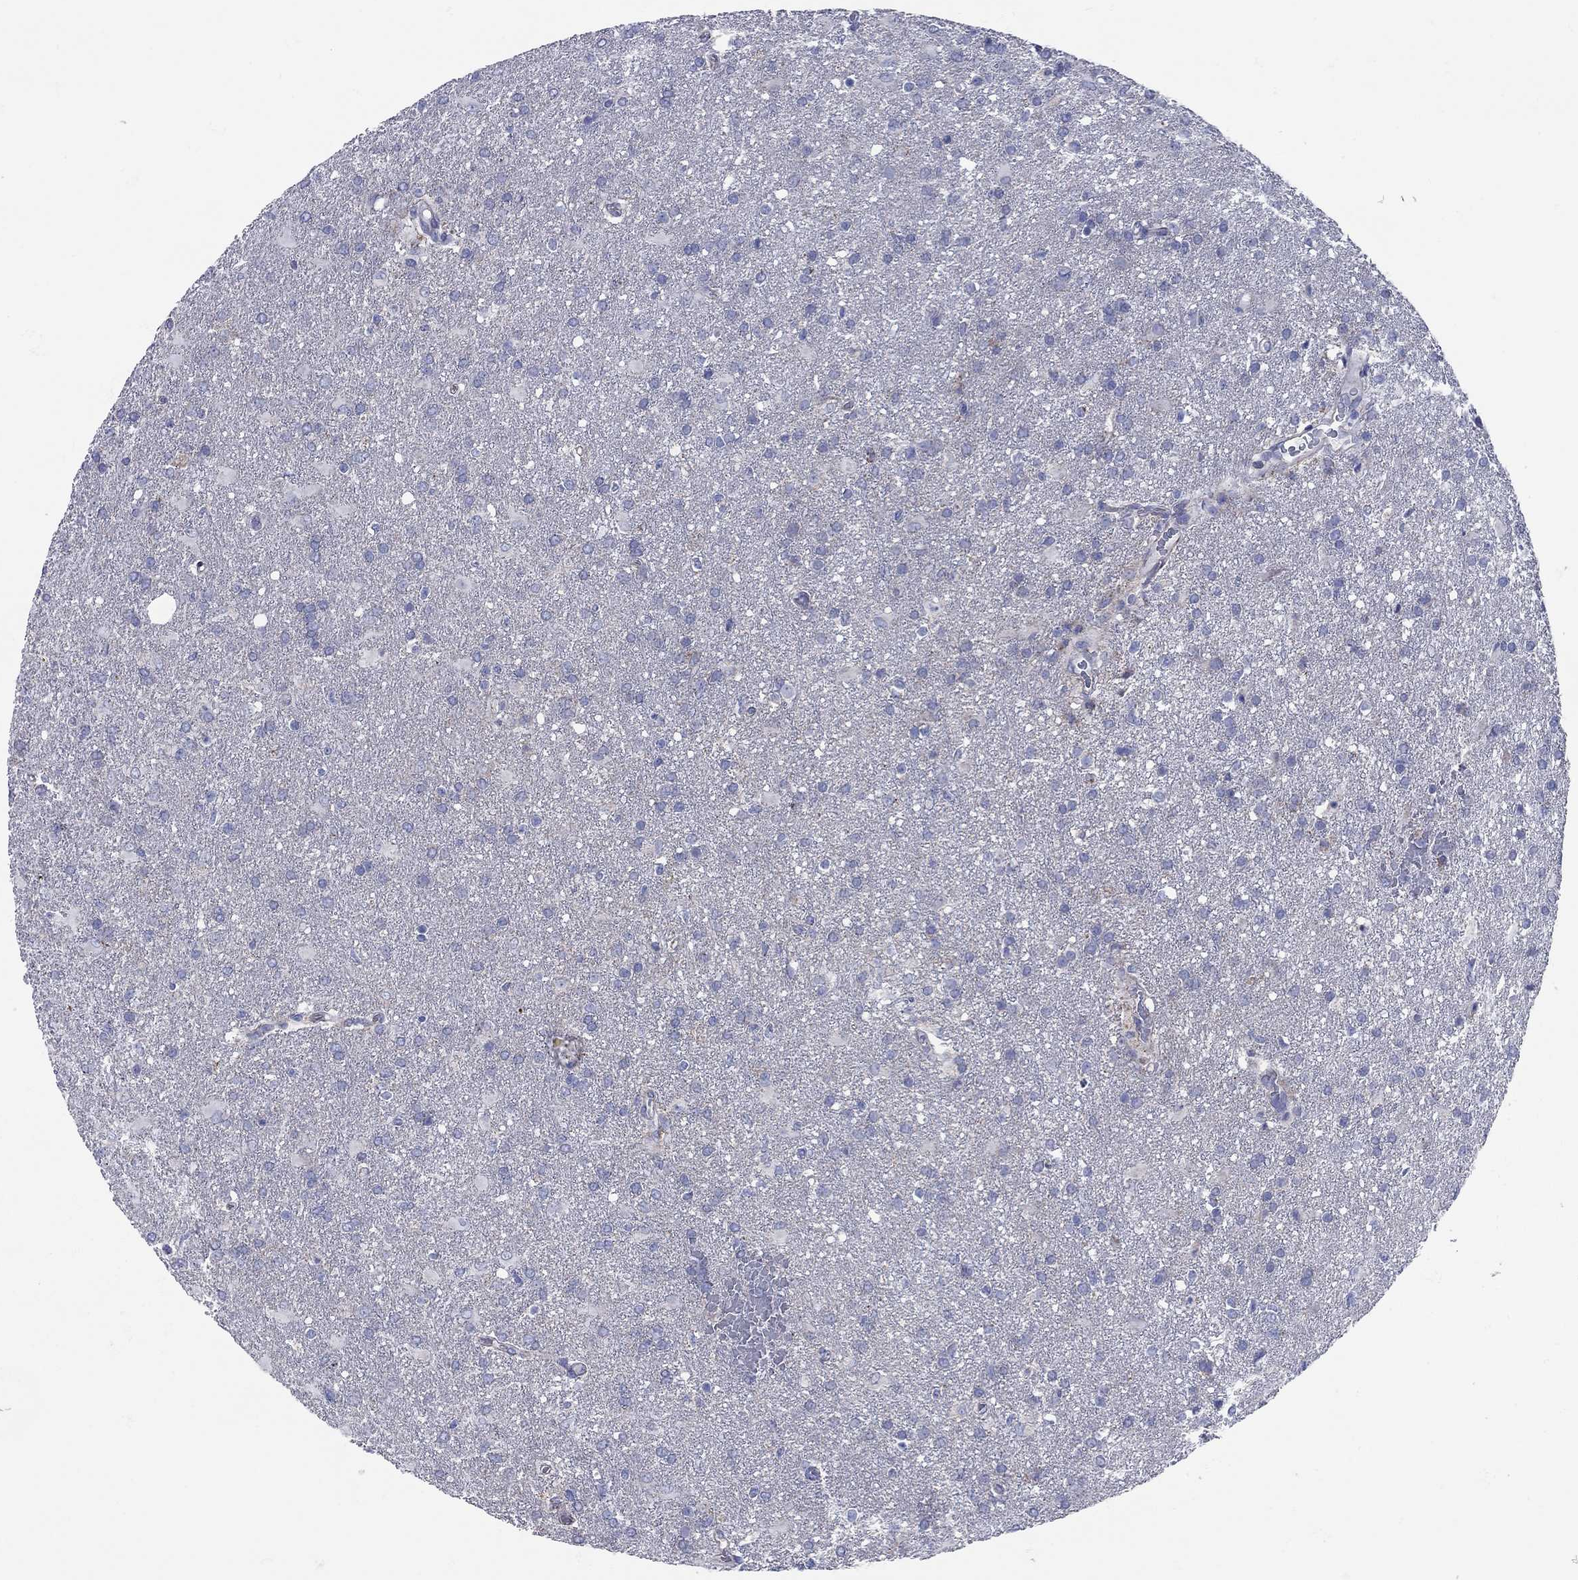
{"staining": {"intensity": "negative", "quantity": "none", "location": "none"}, "tissue": "glioma", "cell_type": "Tumor cells", "image_type": "cancer", "snomed": [{"axis": "morphology", "description": "Glioma, malignant, High grade"}, {"axis": "topography", "description": "Brain"}], "caption": "Glioma was stained to show a protein in brown. There is no significant positivity in tumor cells. The staining was performed using DAB to visualize the protein expression in brown, while the nuclei were stained in blue with hematoxylin (Magnification: 20x).", "gene": "PDZD3", "patient": {"sex": "male", "age": 68}}